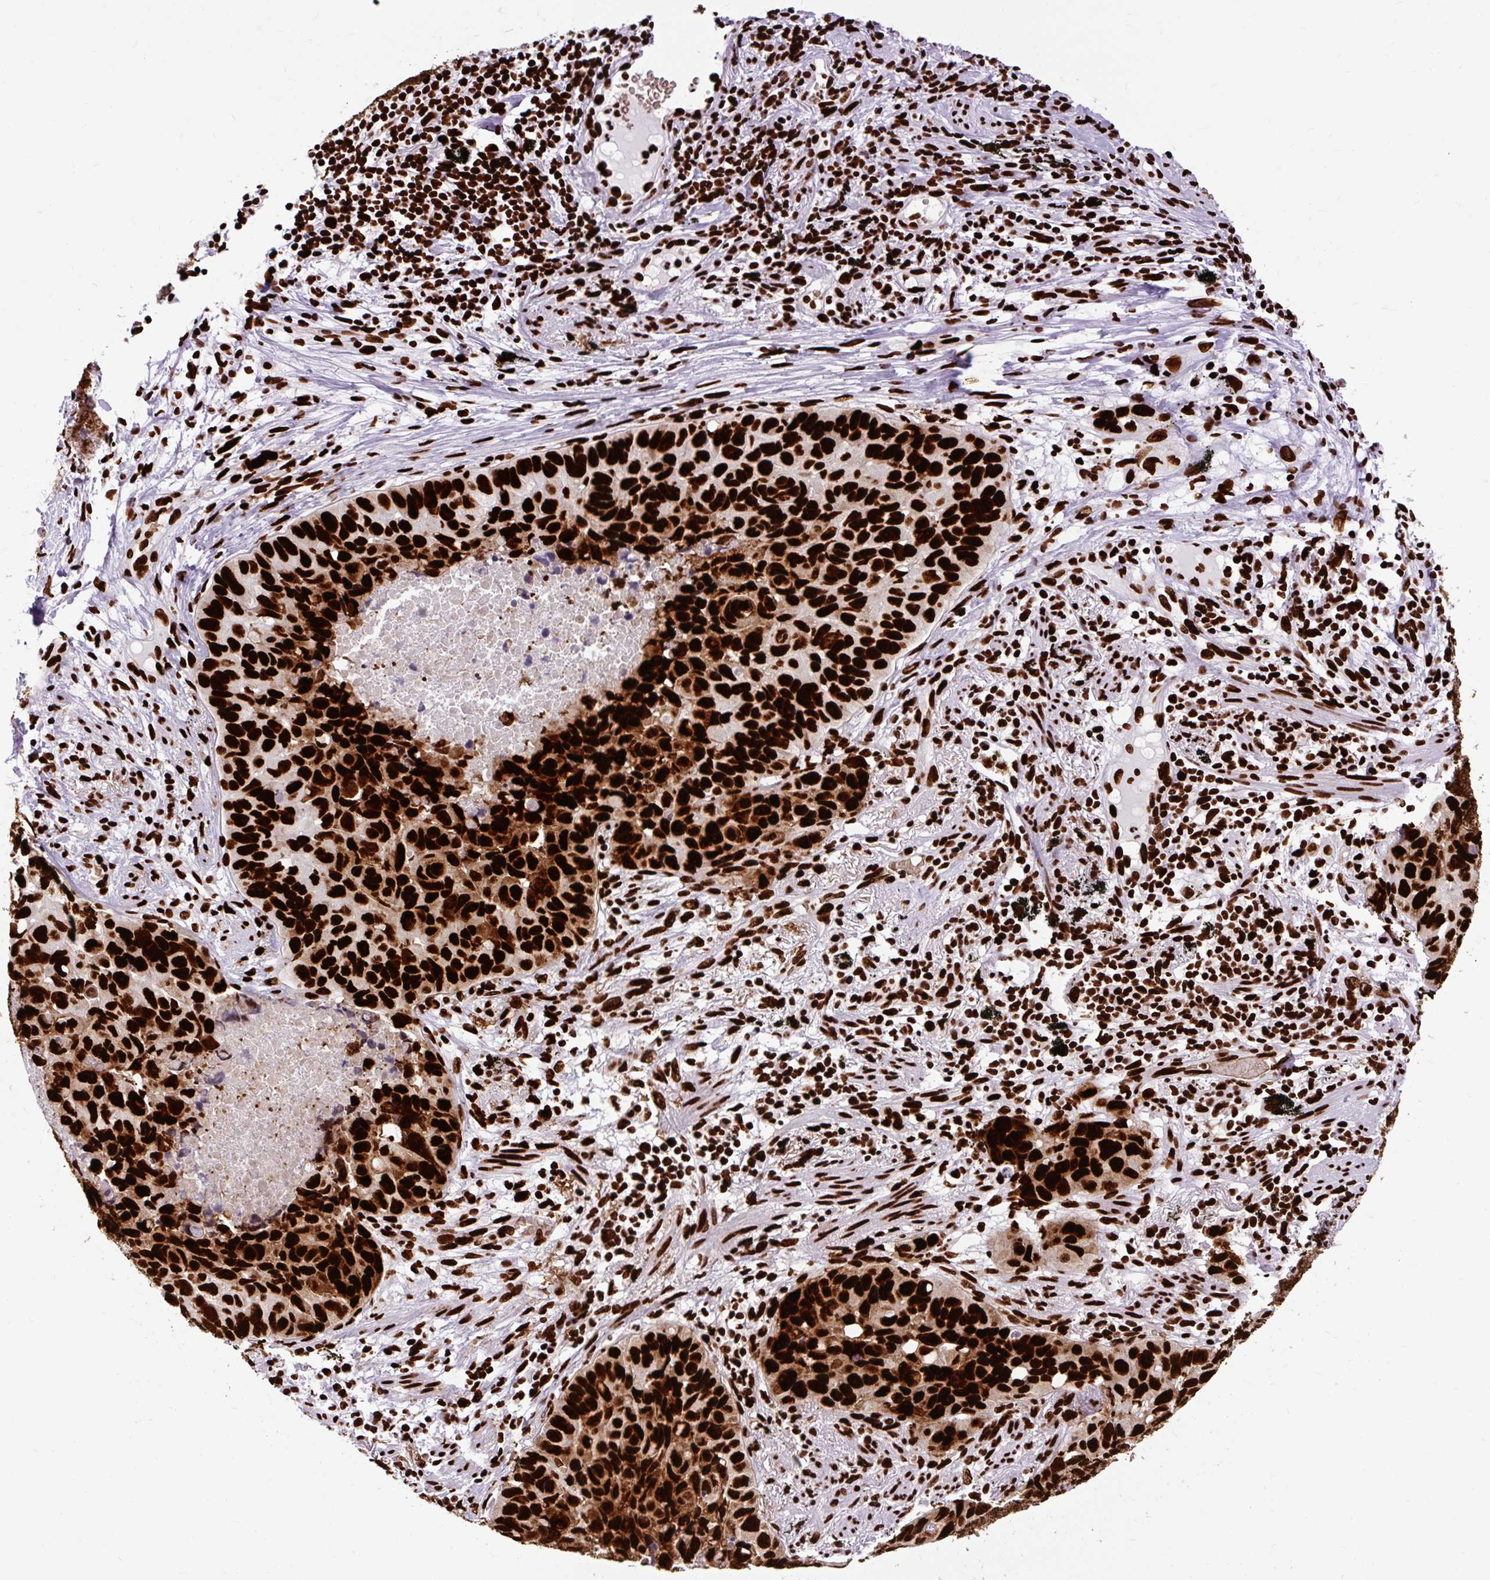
{"staining": {"intensity": "strong", "quantity": ">75%", "location": "nuclear"}, "tissue": "lung cancer", "cell_type": "Tumor cells", "image_type": "cancer", "snomed": [{"axis": "morphology", "description": "Squamous cell carcinoma, NOS"}, {"axis": "topography", "description": "Lung"}], "caption": "The micrograph demonstrates immunohistochemical staining of squamous cell carcinoma (lung). There is strong nuclear staining is seen in approximately >75% of tumor cells.", "gene": "FUS", "patient": {"sex": "male", "age": 60}}